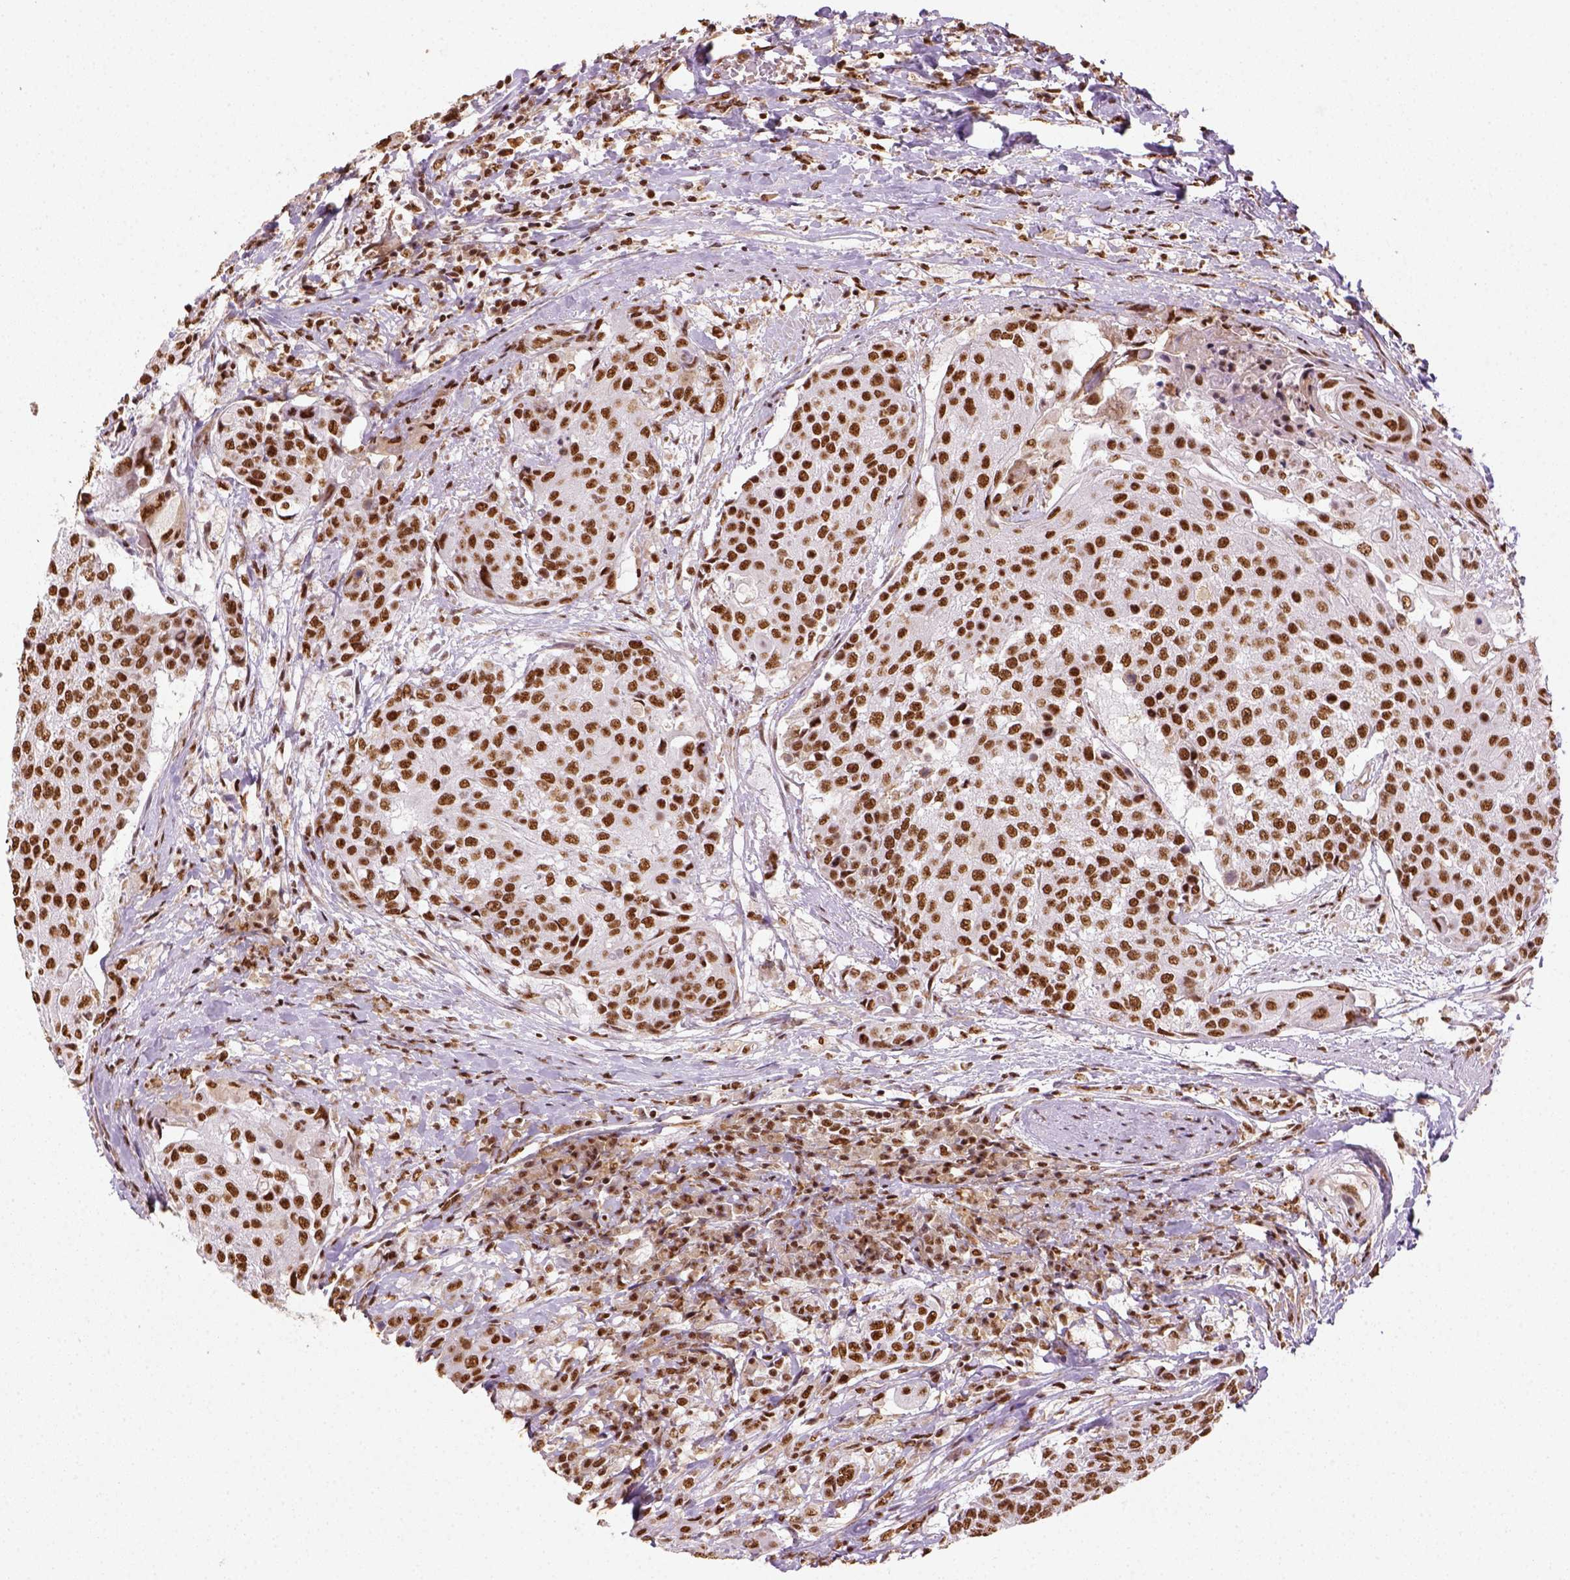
{"staining": {"intensity": "strong", "quantity": ">75%", "location": "nuclear"}, "tissue": "urothelial cancer", "cell_type": "Tumor cells", "image_type": "cancer", "snomed": [{"axis": "morphology", "description": "Urothelial carcinoma, High grade"}, {"axis": "topography", "description": "Urinary bladder"}], "caption": "Immunohistochemical staining of urothelial cancer reveals high levels of strong nuclear expression in approximately >75% of tumor cells.", "gene": "CCAR1", "patient": {"sex": "female", "age": 63}}